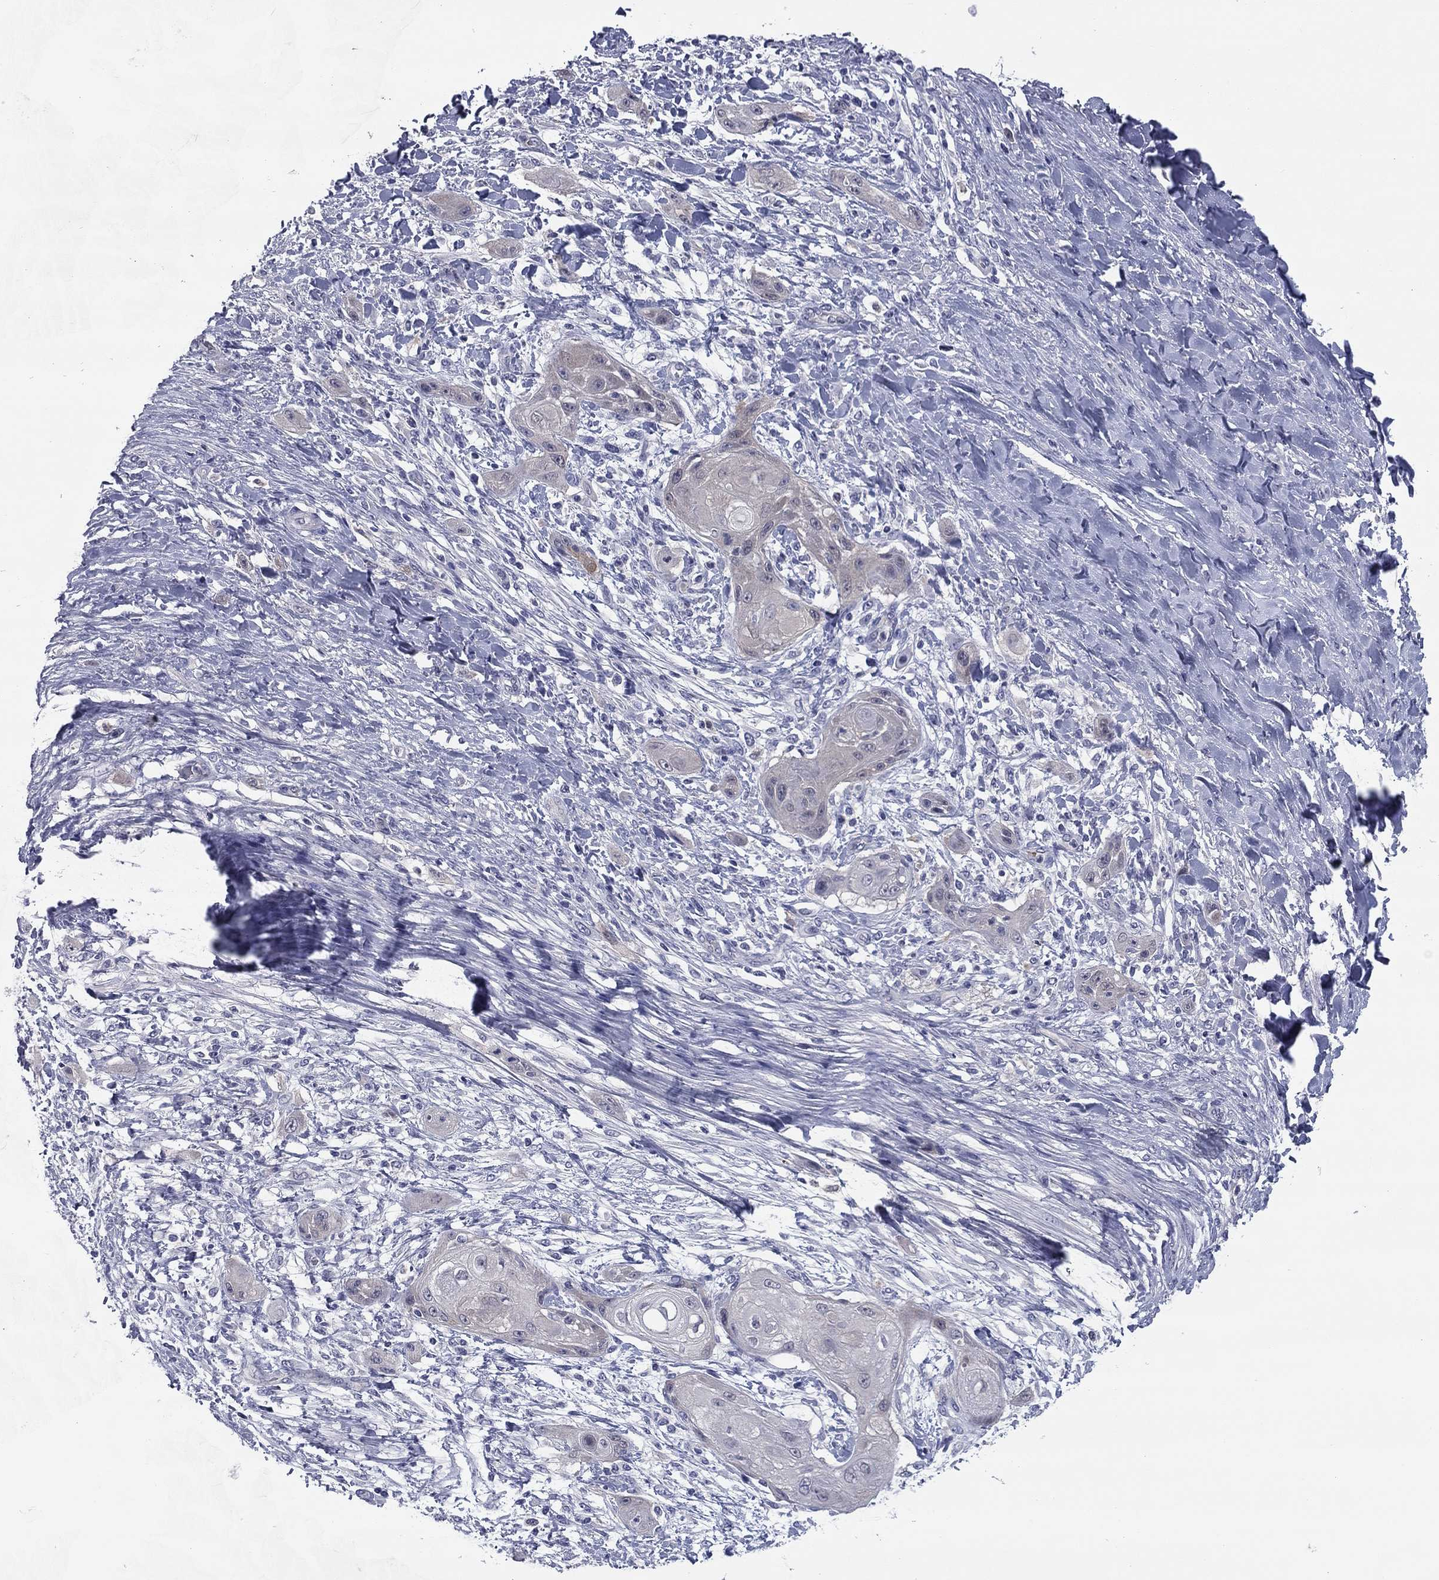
{"staining": {"intensity": "negative", "quantity": "none", "location": "none"}, "tissue": "skin cancer", "cell_type": "Tumor cells", "image_type": "cancer", "snomed": [{"axis": "morphology", "description": "Squamous cell carcinoma, NOS"}, {"axis": "topography", "description": "Skin"}], "caption": "Immunohistochemistry (IHC) photomicrograph of neoplastic tissue: human skin squamous cell carcinoma stained with DAB (3,3'-diaminobenzidine) reveals no significant protein expression in tumor cells.", "gene": "REXO5", "patient": {"sex": "male", "age": 62}}